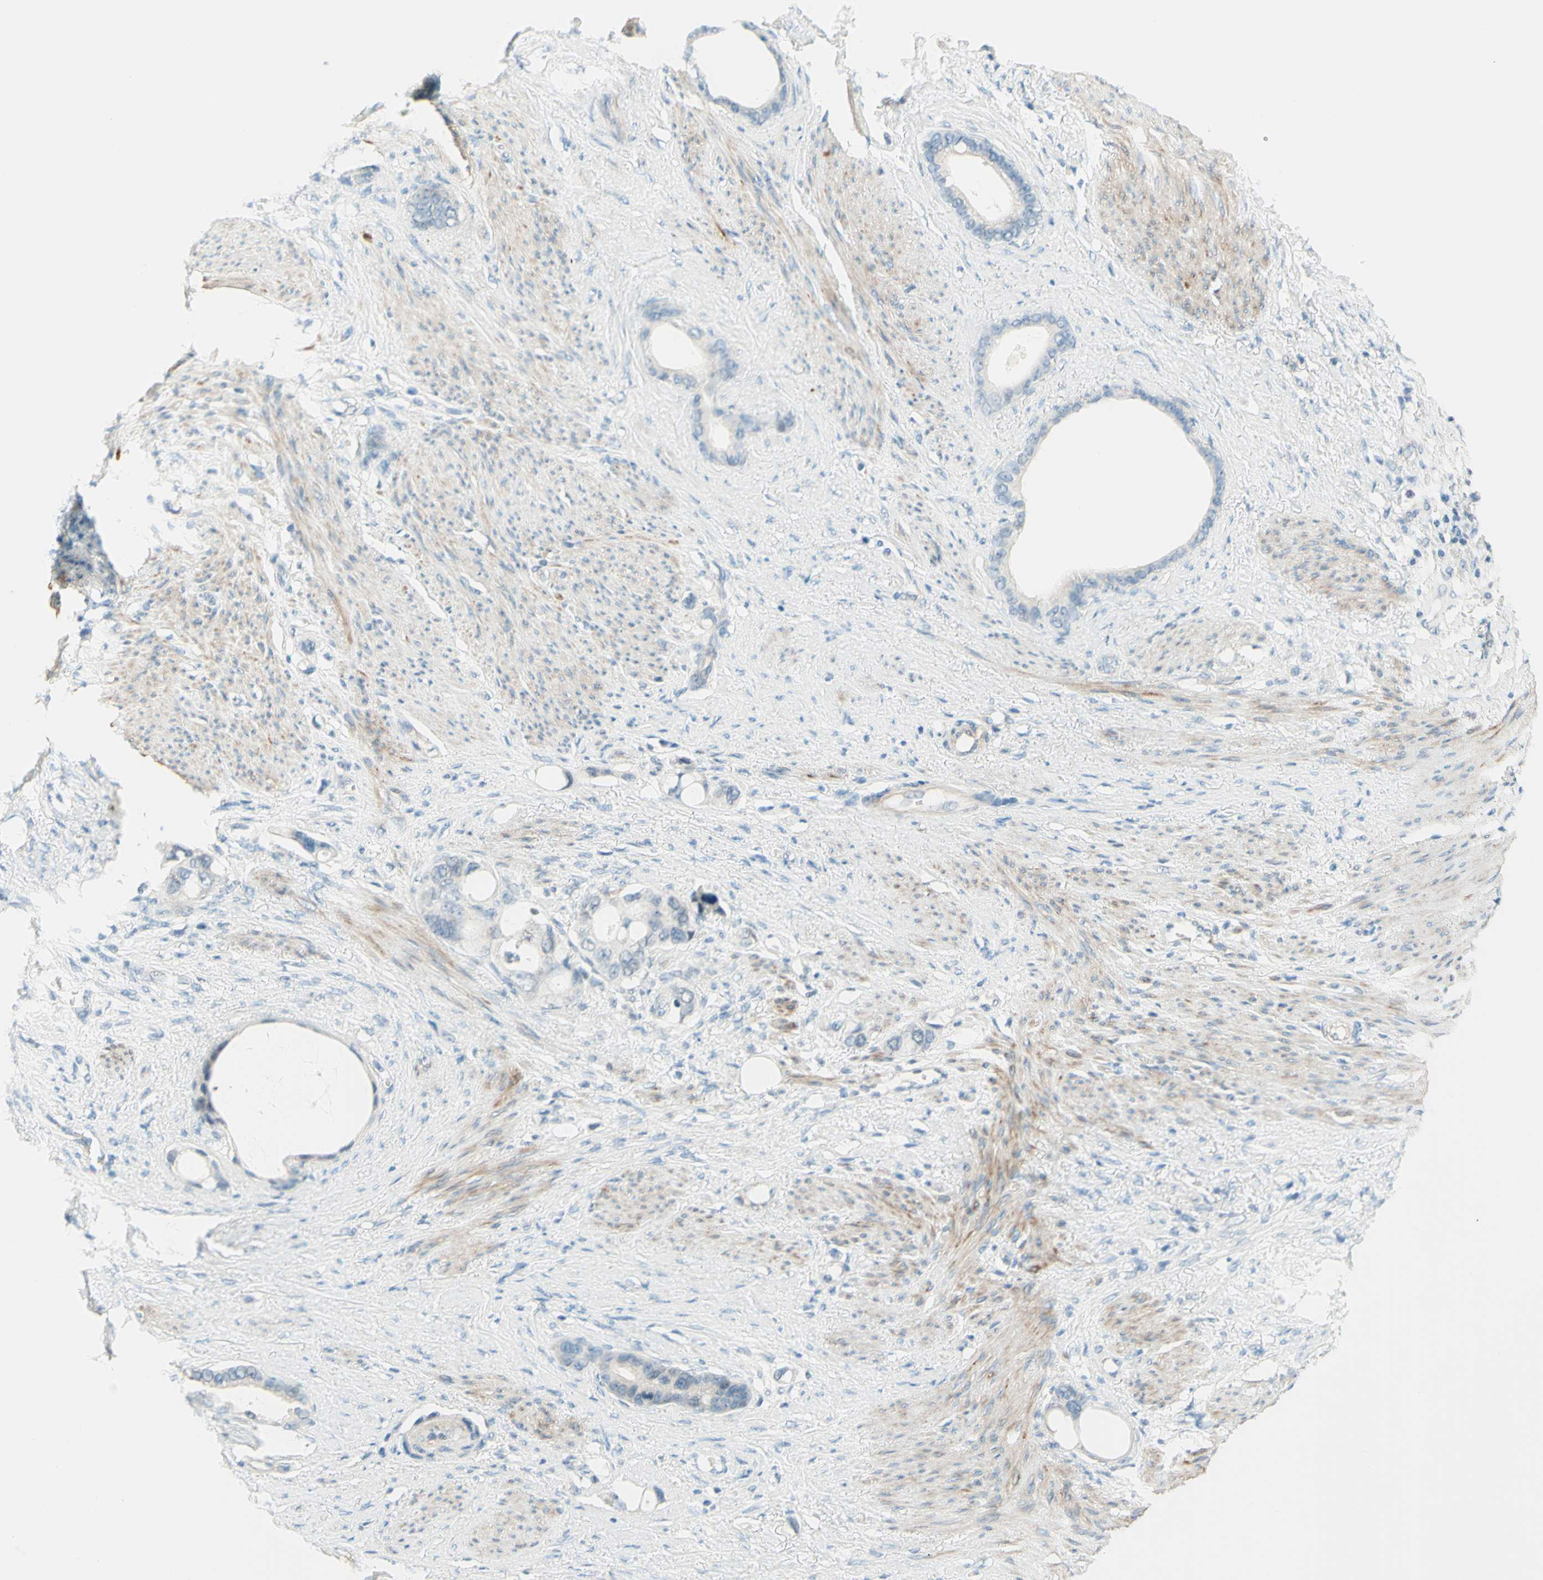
{"staining": {"intensity": "negative", "quantity": "none", "location": "none"}, "tissue": "stomach cancer", "cell_type": "Tumor cells", "image_type": "cancer", "snomed": [{"axis": "morphology", "description": "Adenocarcinoma, NOS"}, {"axis": "topography", "description": "Stomach"}], "caption": "This is a image of immunohistochemistry (IHC) staining of stomach cancer (adenocarcinoma), which shows no expression in tumor cells.", "gene": "JPH1", "patient": {"sex": "female", "age": 75}}